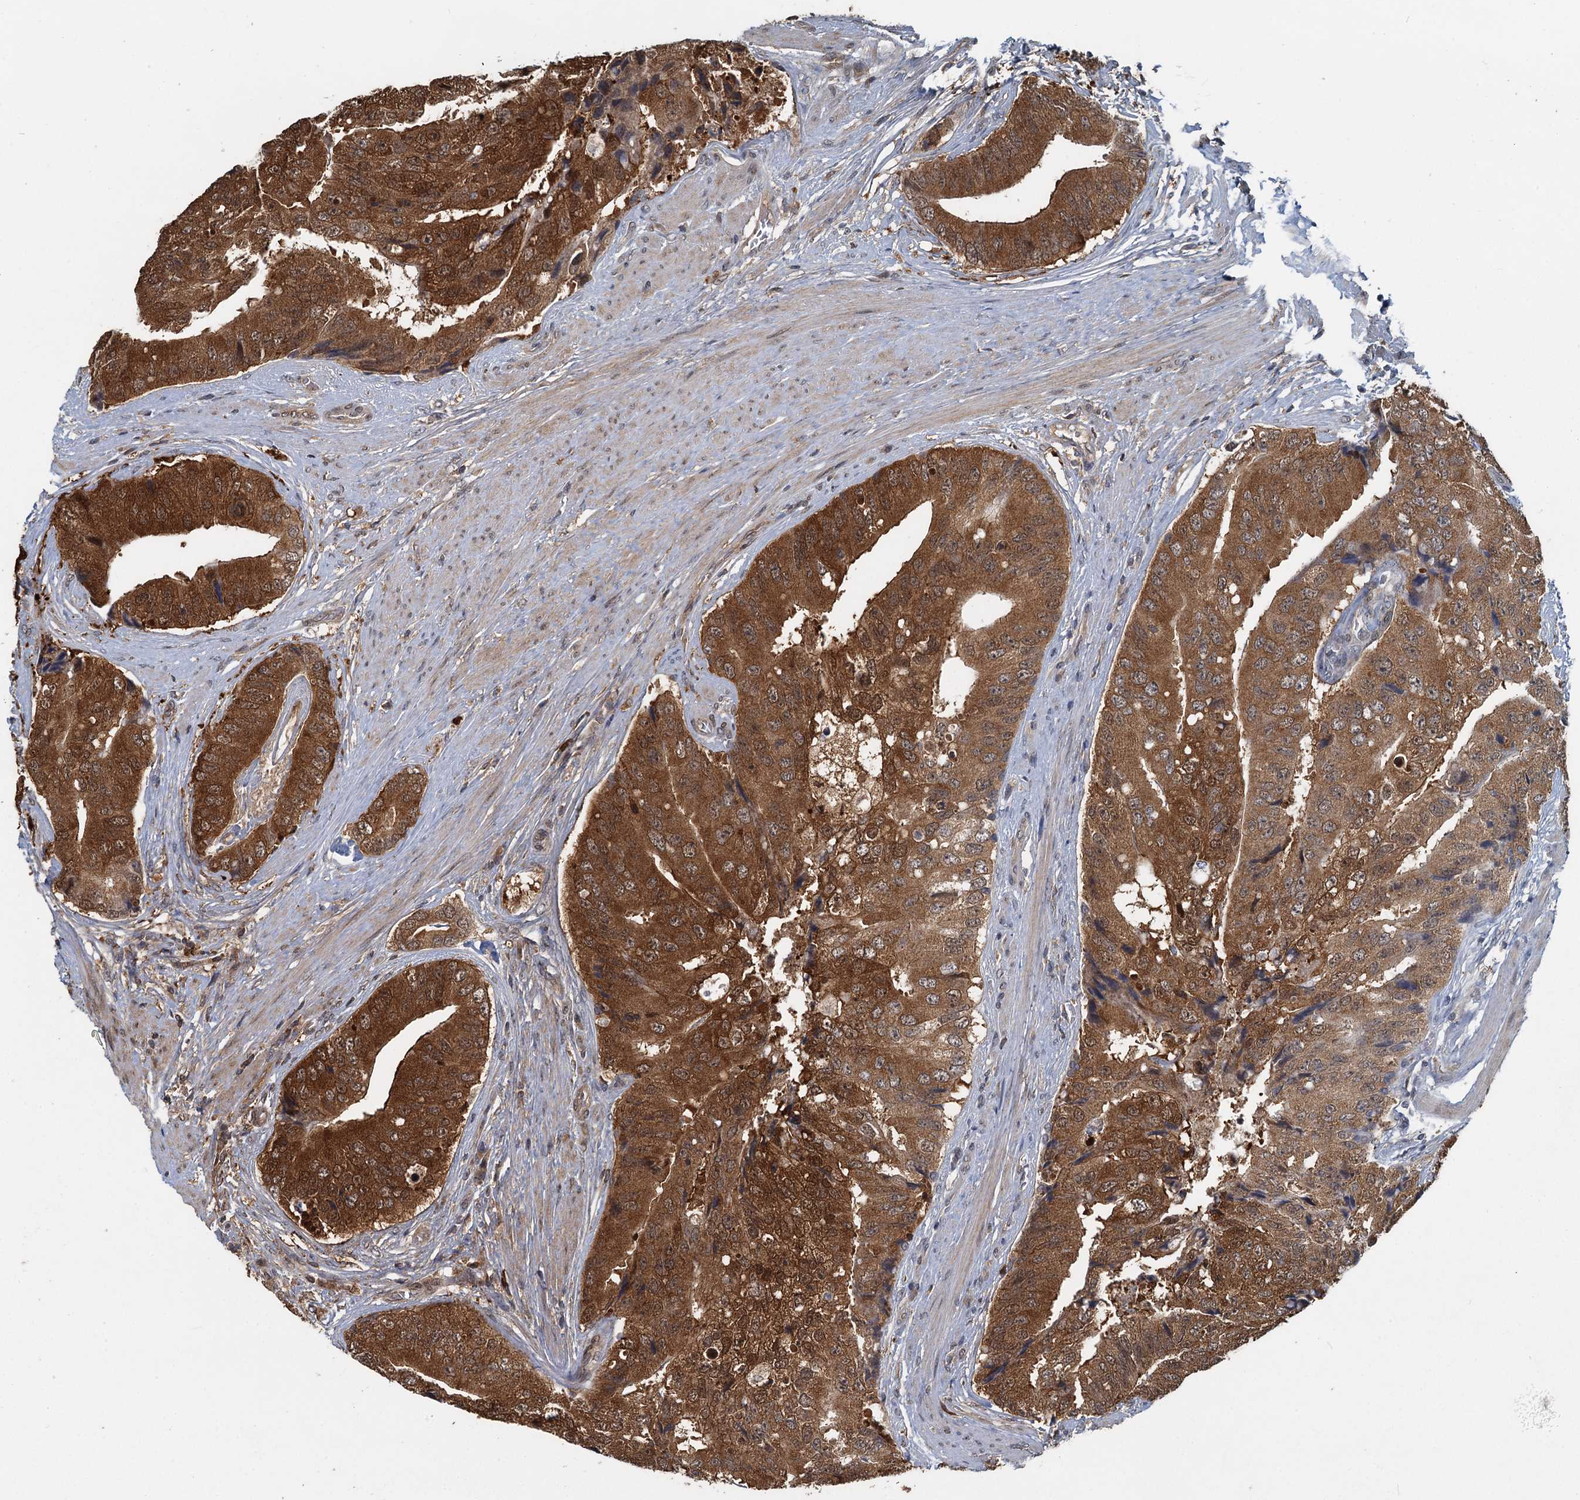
{"staining": {"intensity": "strong", "quantity": ">75%", "location": "cytoplasmic/membranous"}, "tissue": "prostate cancer", "cell_type": "Tumor cells", "image_type": "cancer", "snomed": [{"axis": "morphology", "description": "Adenocarcinoma, High grade"}, {"axis": "topography", "description": "Prostate"}], "caption": "DAB (3,3'-diaminobenzidine) immunohistochemical staining of prostate high-grade adenocarcinoma displays strong cytoplasmic/membranous protein staining in approximately >75% of tumor cells.", "gene": "GPI", "patient": {"sex": "male", "age": 70}}